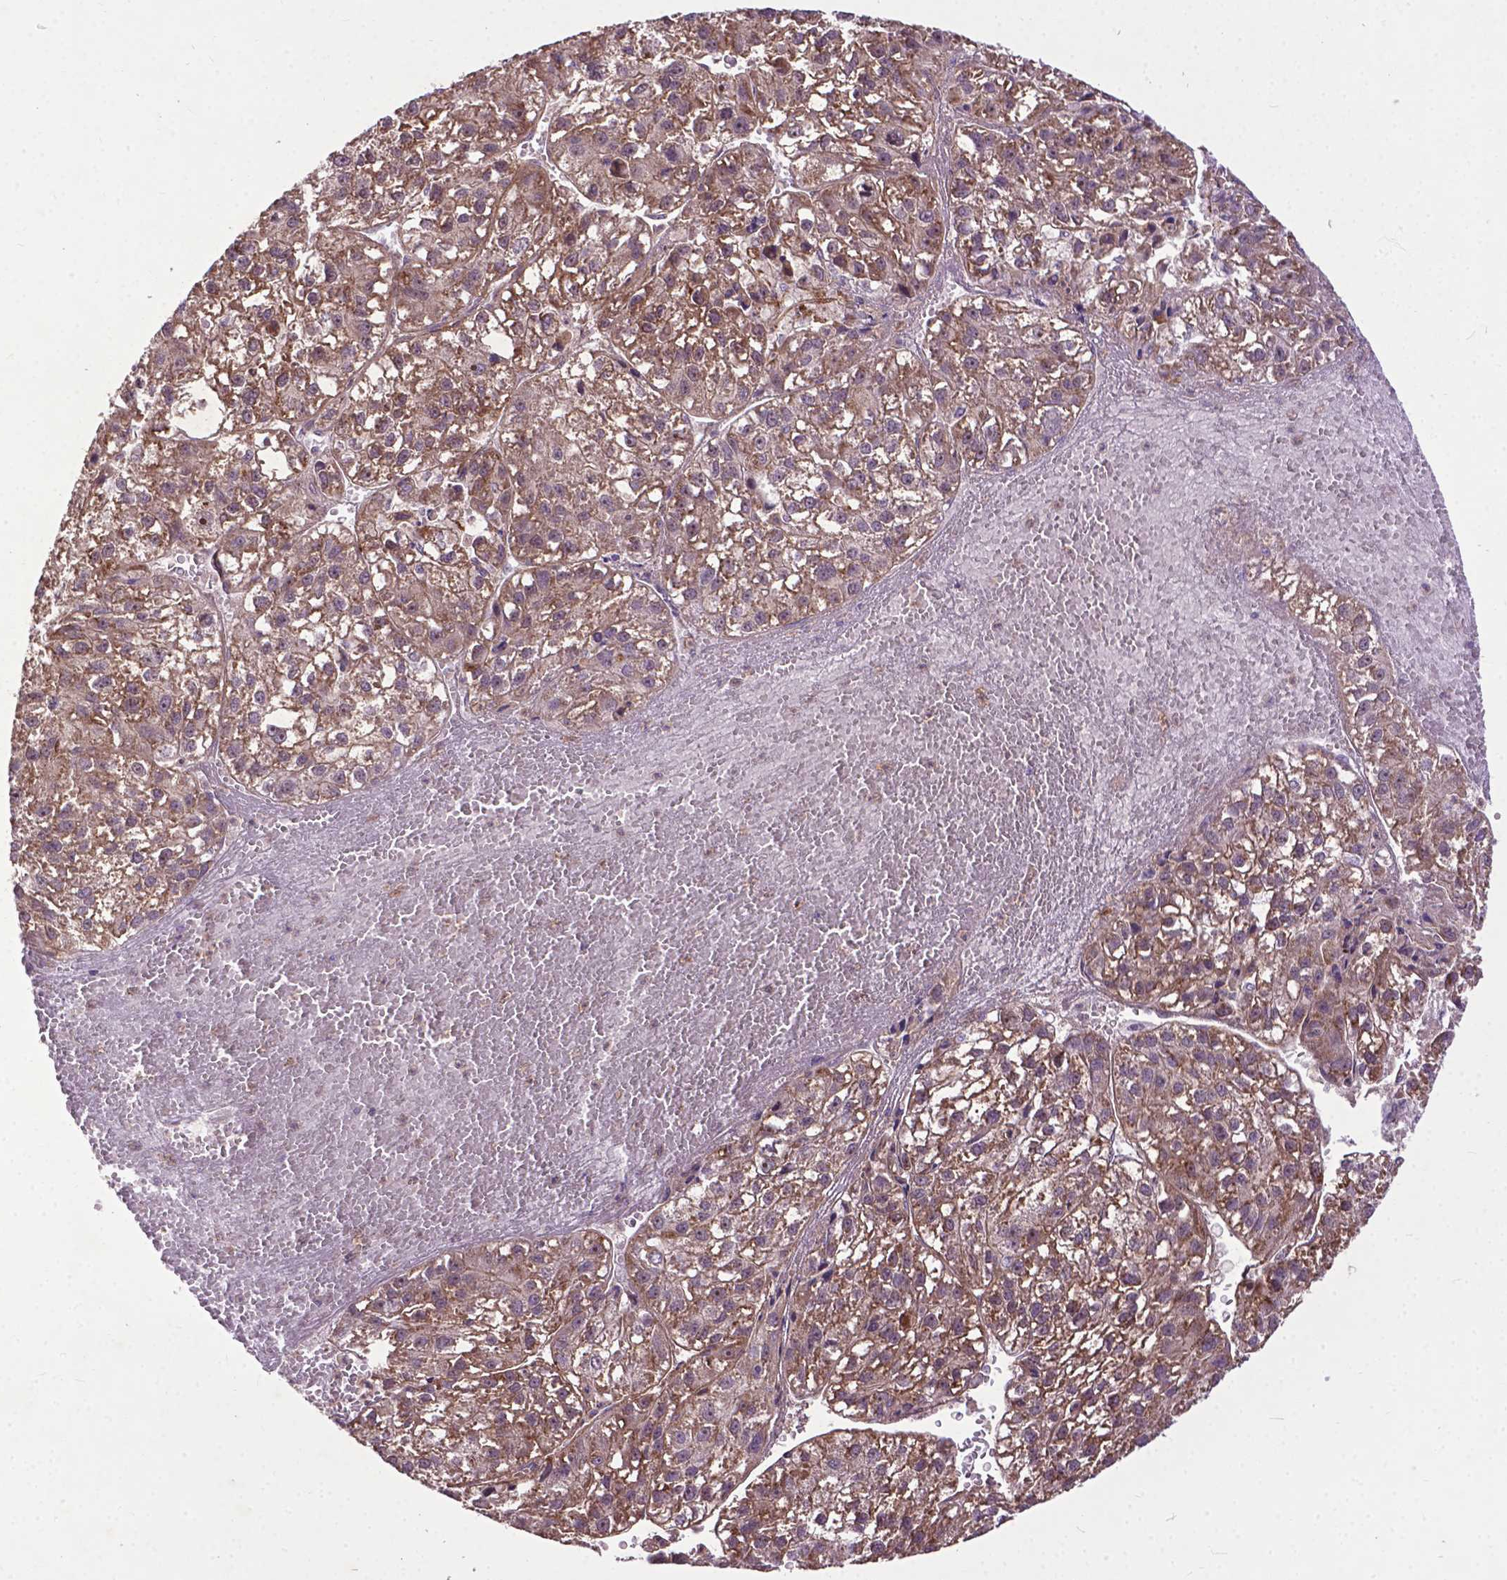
{"staining": {"intensity": "weak", "quantity": ">75%", "location": "cytoplasmic/membranous"}, "tissue": "liver cancer", "cell_type": "Tumor cells", "image_type": "cancer", "snomed": [{"axis": "morphology", "description": "Carcinoma, Hepatocellular, NOS"}, {"axis": "topography", "description": "Liver"}], "caption": "Immunohistochemical staining of human liver cancer (hepatocellular carcinoma) displays low levels of weak cytoplasmic/membranous expression in about >75% of tumor cells. Immunohistochemistry stains the protein of interest in brown and the nuclei are stained blue.", "gene": "PARP3", "patient": {"sex": "female", "age": 70}}